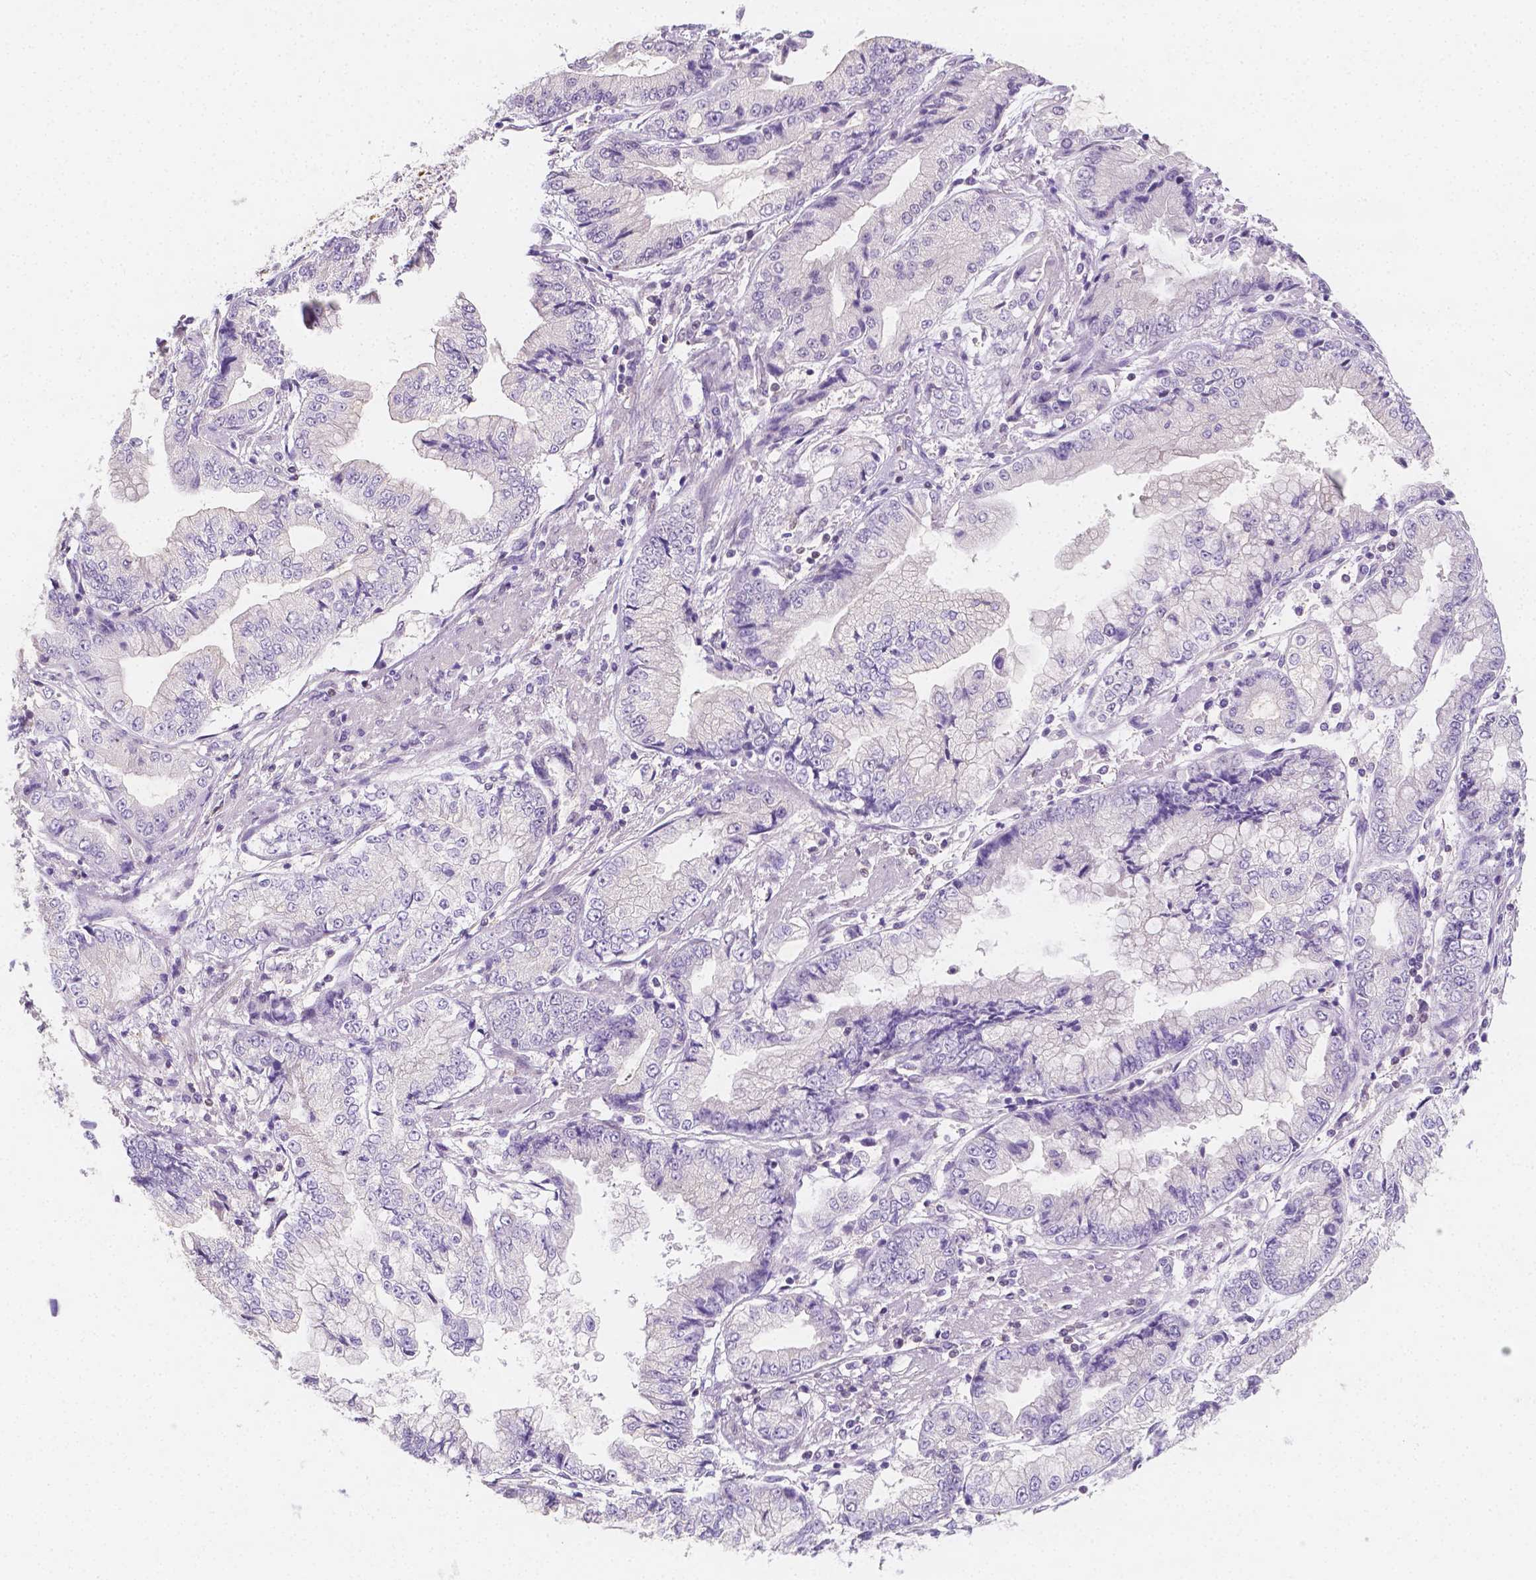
{"staining": {"intensity": "negative", "quantity": "none", "location": "none"}, "tissue": "stomach cancer", "cell_type": "Tumor cells", "image_type": "cancer", "snomed": [{"axis": "morphology", "description": "Adenocarcinoma, NOS"}, {"axis": "topography", "description": "Stomach, upper"}], "caption": "Tumor cells show no significant protein positivity in stomach cancer.", "gene": "SGTB", "patient": {"sex": "female", "age": 74}}